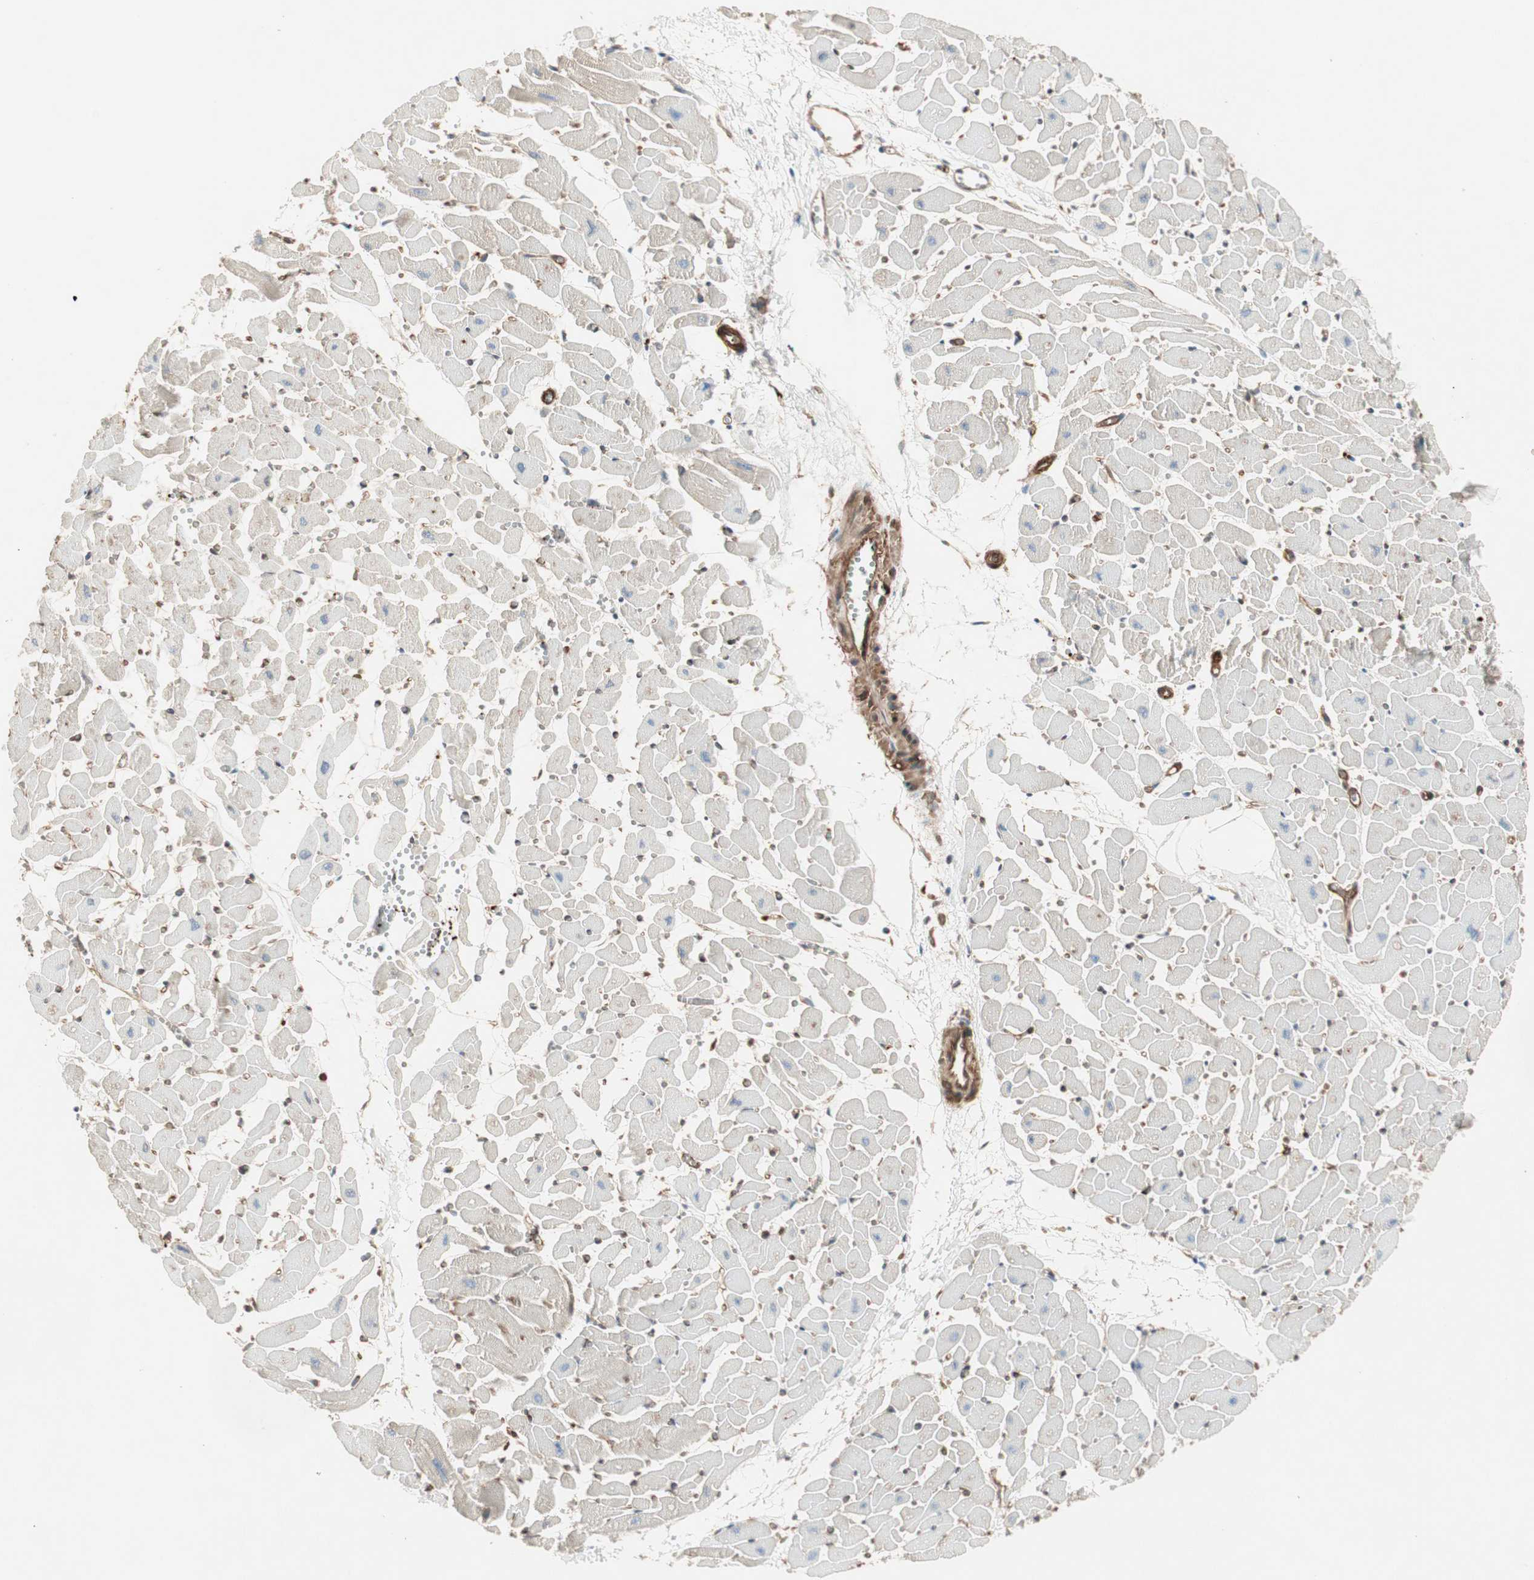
{"staining": {"intensity": "negative", "quantity": "none", "location": "none"}, "tissue": "heart muscle", "cell_type": "Cardiomyocytes", "image_type": "normal", "snomed": [{"axis": "morphology", "description": "Normal tissue, NOS"}, {"axis": "topography", "description": "Heart"}], "caption": "Immunohistochemistry photomicrograph of unremarkable human heart muscle stained for a protein (brown), which demonstrates no expression in cardiomyocytes.", "gene": "TCP11L1", "patient": {"sex": "female", "age": 19}}